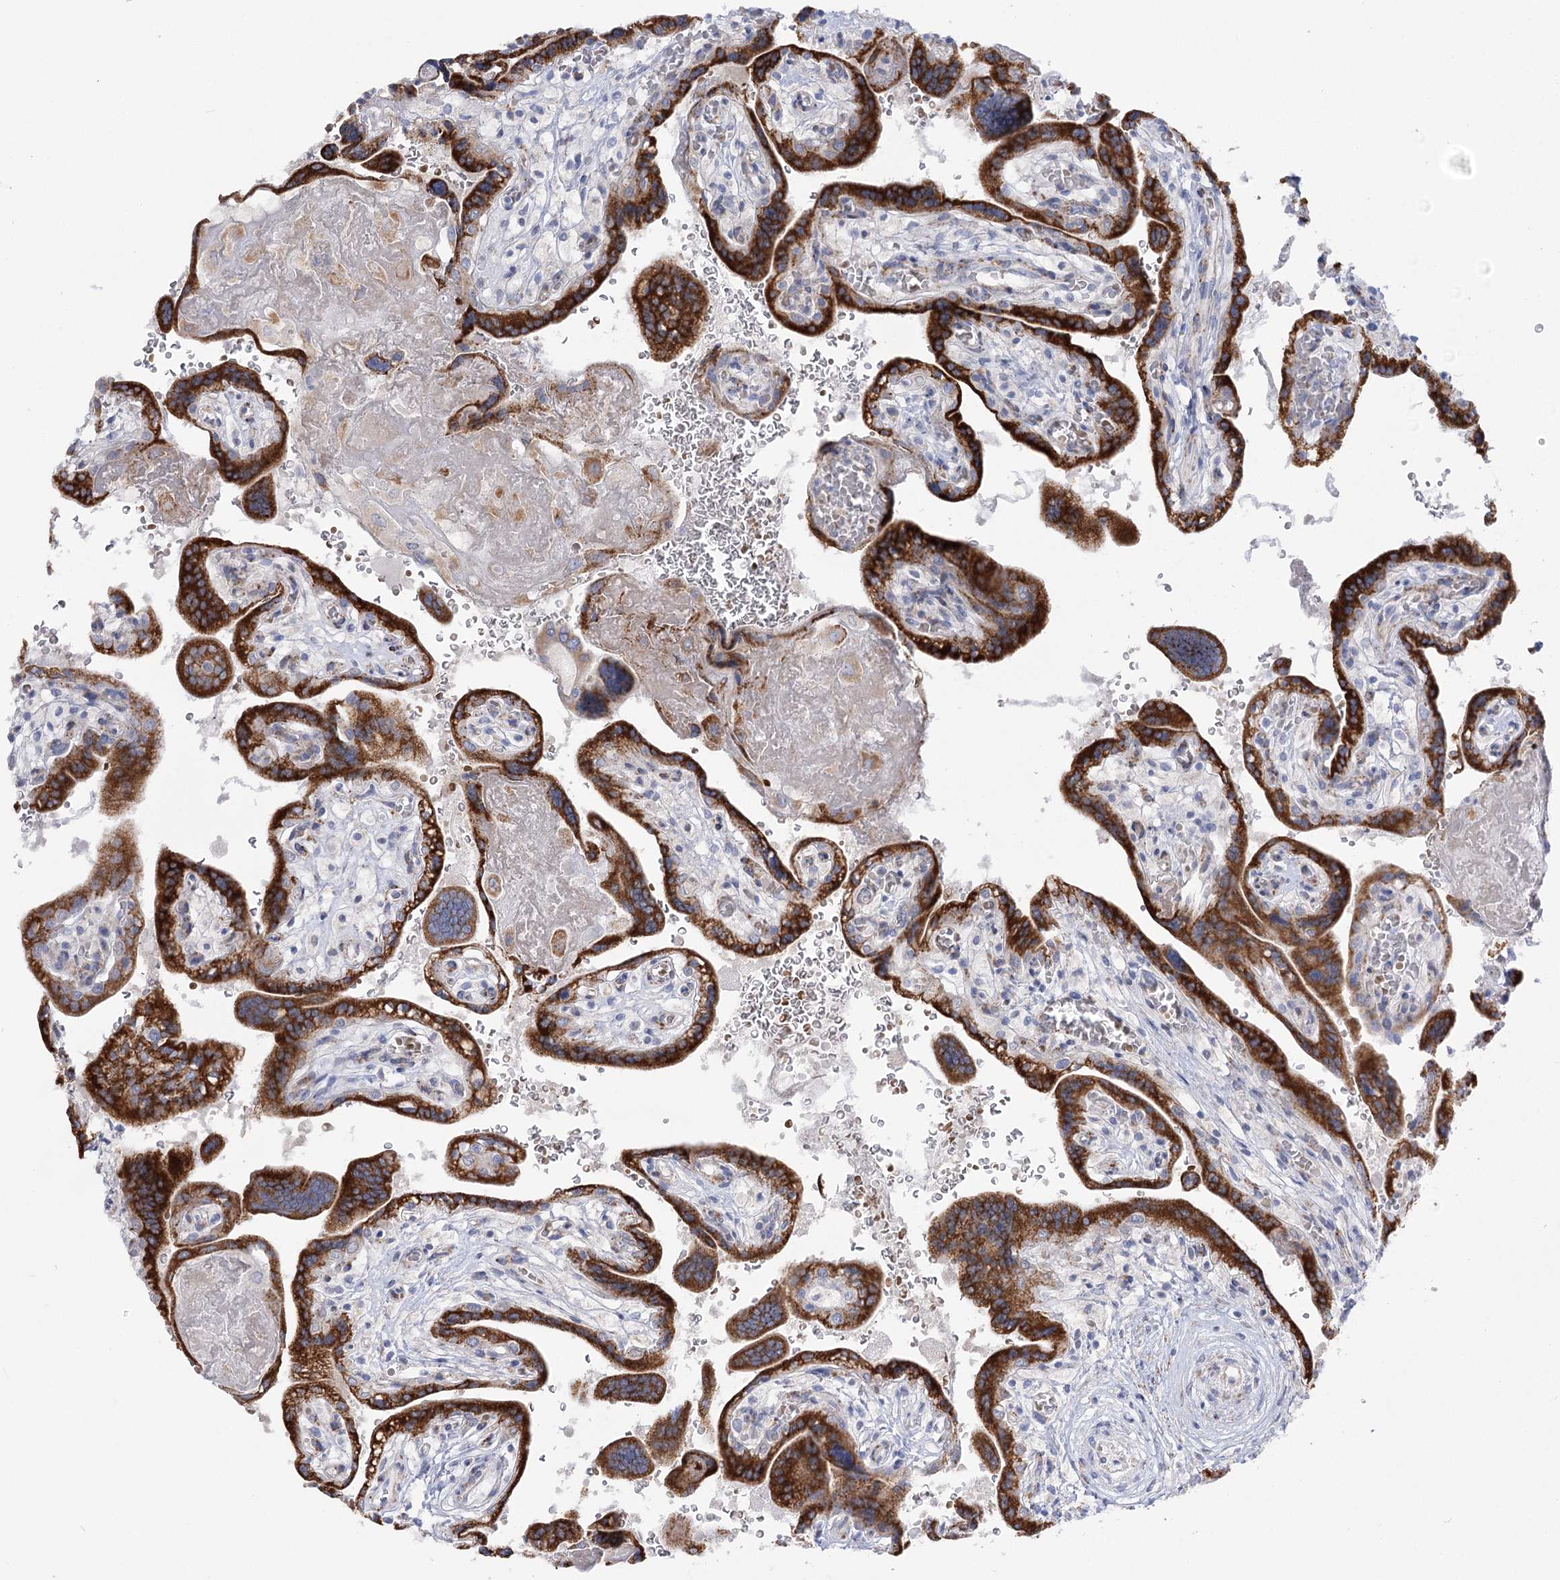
{"staining": {"intensity": "negative", "quantity": "none", "location": "none"}, "tissue": "placenta", "cell_type": "Decidual cells", "image_type": "normal", "snomed": [{"axis": "morphology", "description": "Normal tissue, NOS"}, {"axis": "topography", "description": "Placenta"}], "caption": "DAB immunohistochemical staining of unremarkable placenta reveals no significant staining in decidual cells. (DAB immunohistochemistry, high magnification).", "gene": "SIAE", "patient": {"sex": "female", "age": 37}}